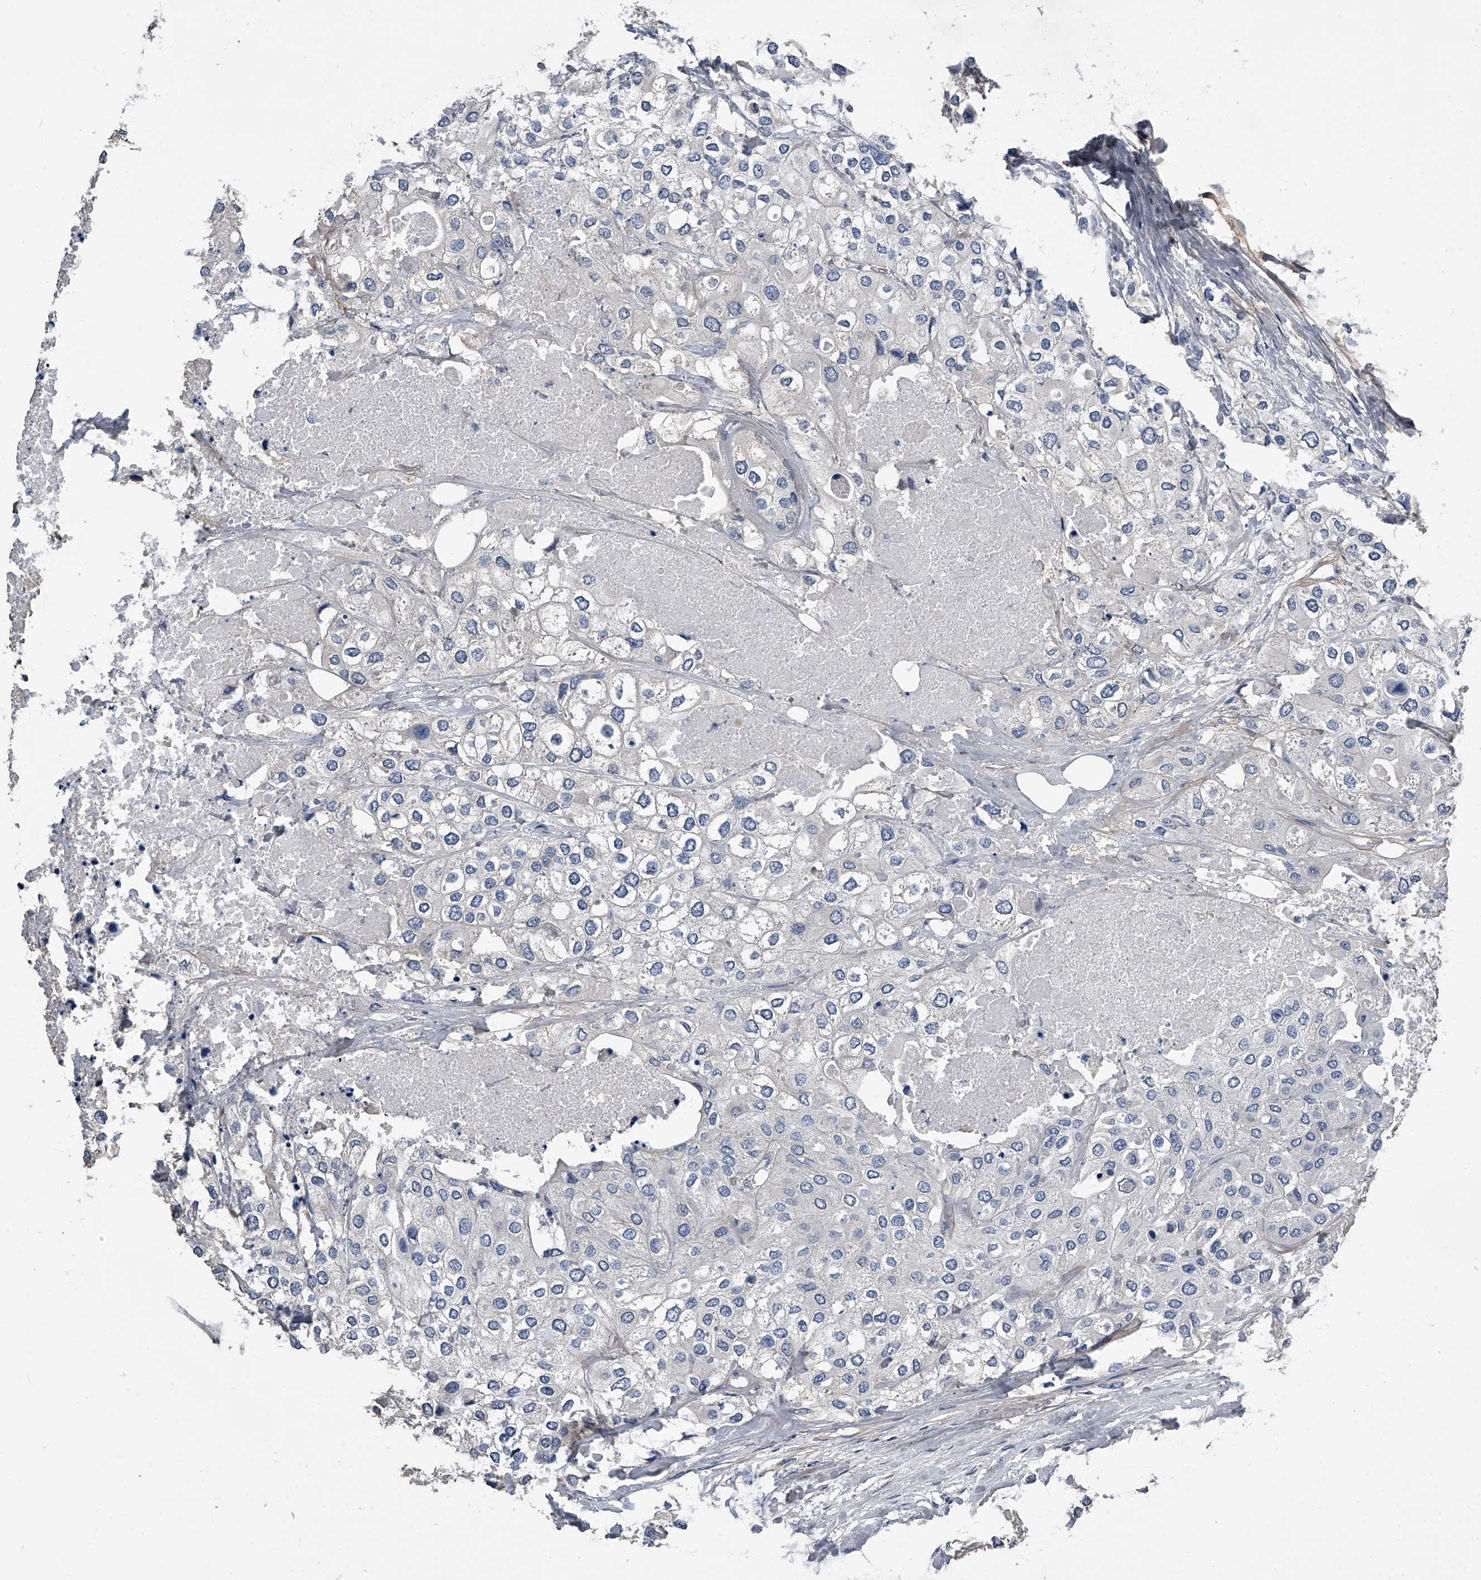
{"staining": {"intensity": "negative", "quantity": "none", "location": "none"}, "tissue": "urothelial cancer", "cell_type": "Tumor cells", "image_type": "cancer", "snomed": [{"axis": "morphology", "description": "Urothelial carcinoma, High grade"}, {"axis": "topography", "description": "Urinary bladder"}], "caption": "A high-resolution micrograph shows IHC staining of urothelial cancer, which shows no significant staining in tumor cells.", "gene": "PHACTR1", "patient": {"sex": "male", "age": 64}}